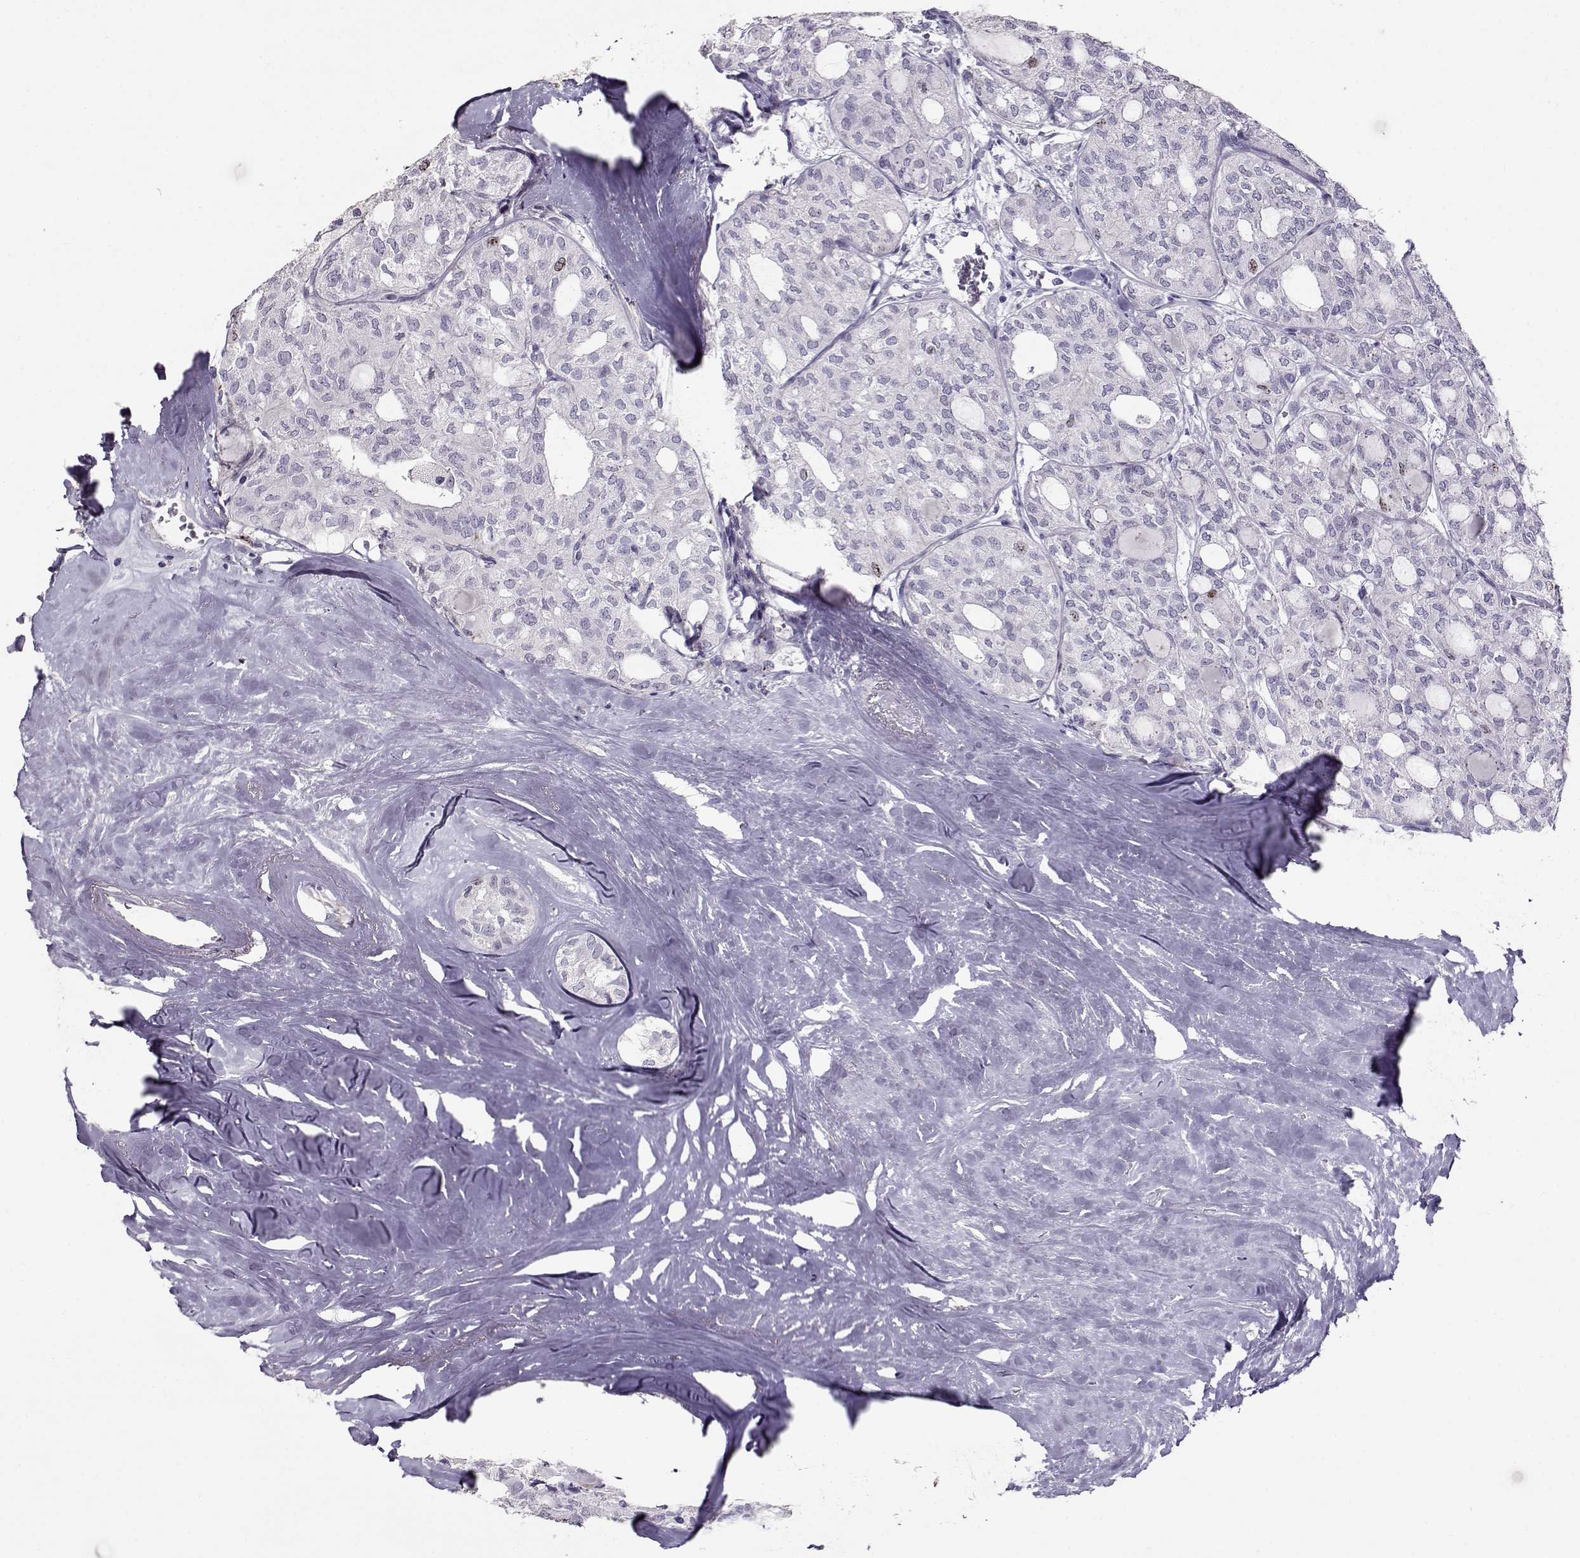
{"staining": {"intensity": "negative", "quantity": "none", "location": "none"}, "tissue": "thyroid cancer", "cell_type": "Tumor cells", "image_type": "cancer", "snomed": [{"axis": "morphology", "description": "Follicular adenoma carcinoma, NOS"}, {"axis": "topography", "description": "Thyroid gland"}], "caption": "Histopathology image shows no significant protein expression in tumor cells of thyroid cancer.", "gene": "NPW", "patient": {"sex": "male", "age": 75}}